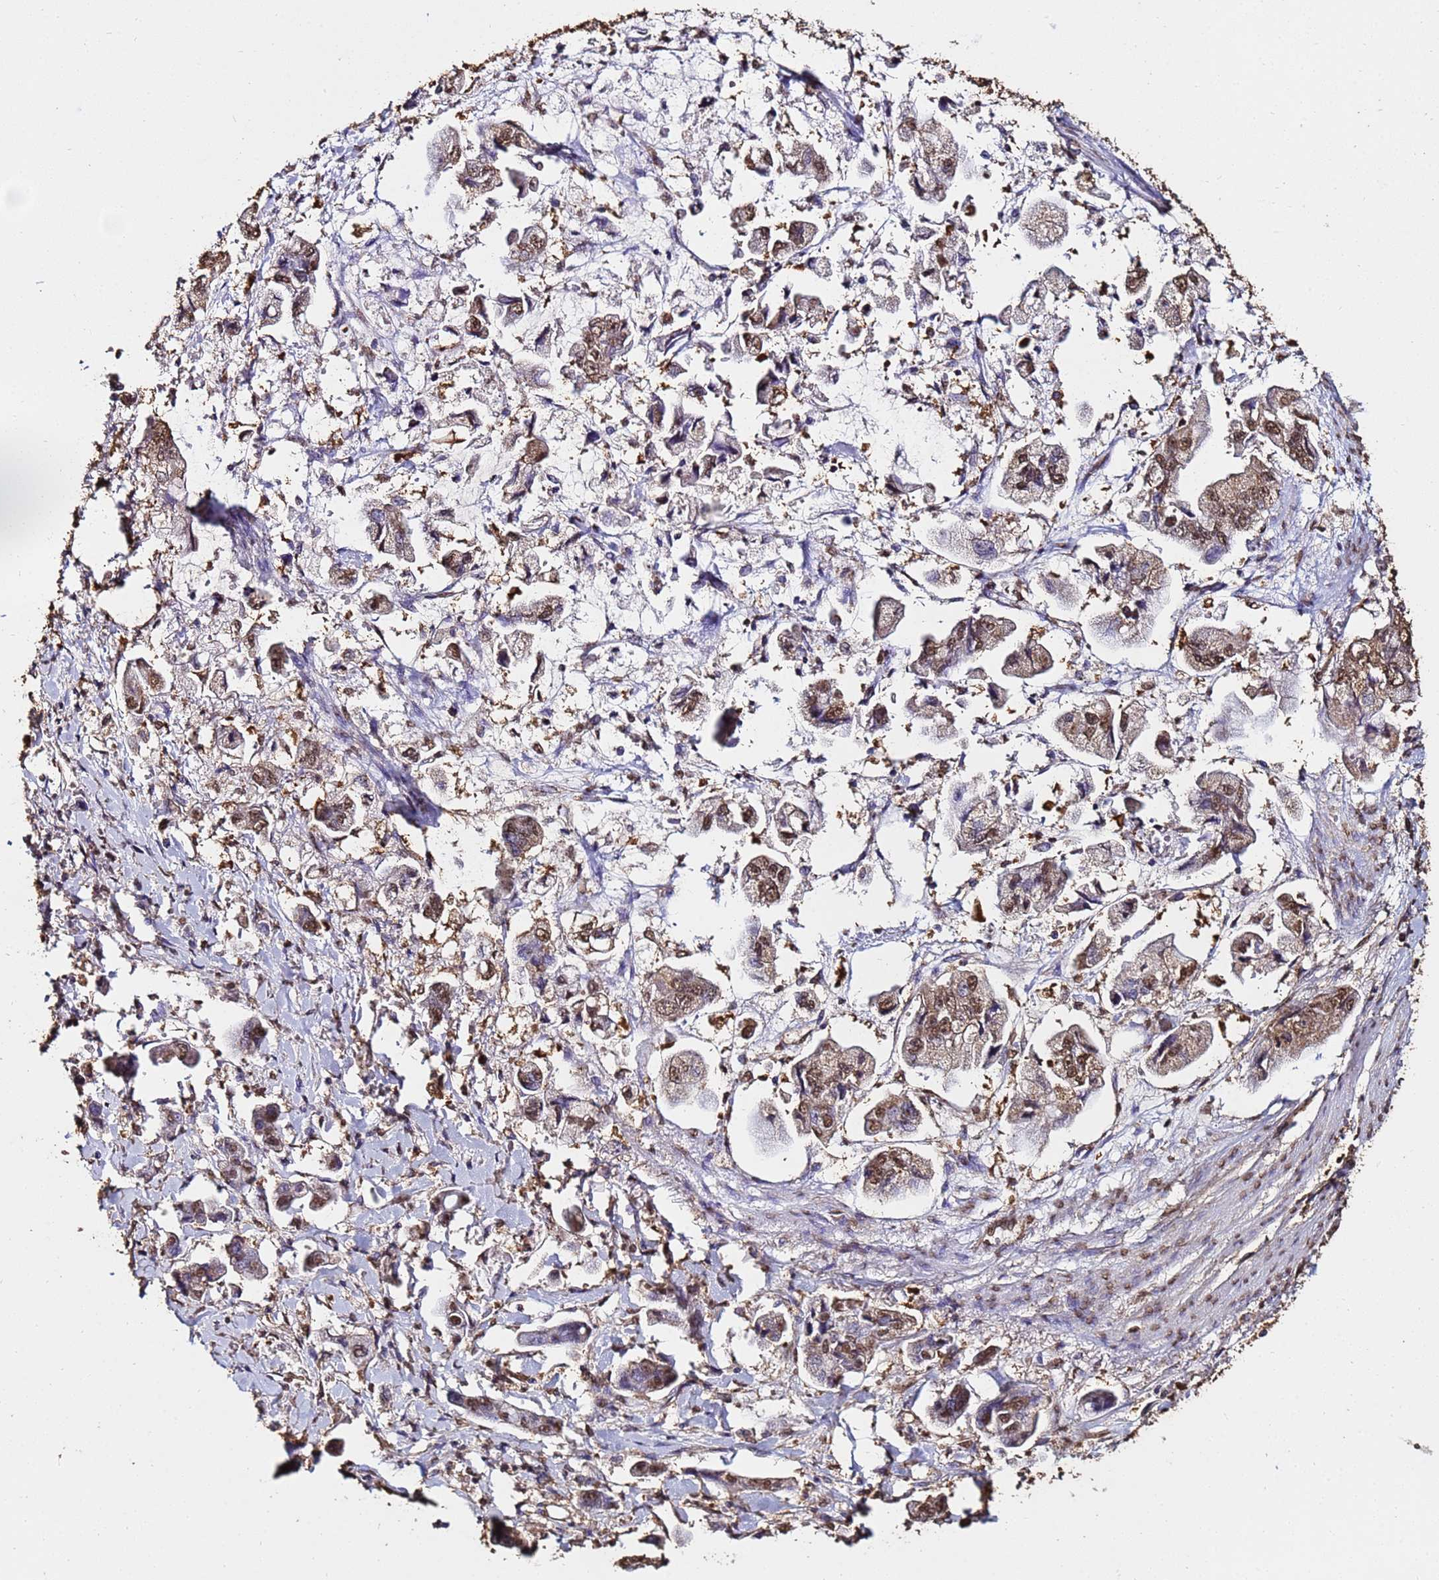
{"staining": {"intensity": "moderate", "quantity": ">75%", "location": "cytoplasmic/membranous,nuclear"}, "tissue": "stomach cancer", "cell_type": "Tumor cells", "image_type": "cancer", "snomed": [{"axis": "morphology", "description": "Adenocarcinoma, NOS"}, {"axis": "topography", "description": "Stomach"}], "caption": "Protein positivity by IHC shows moderate cytoplasmic/membranous and nuclear positivity in approximately >75% of tumor cells in stomach cancer (adenocarcinoma). The staining is performed using DAB (3,3'-diaminobenzidine) brown chromogen to label protein expression. The nuclei are counter-stained blue using hematoxylin.", "gene": "TRIP6", "patient": {"sex": "male", "age": 62}}